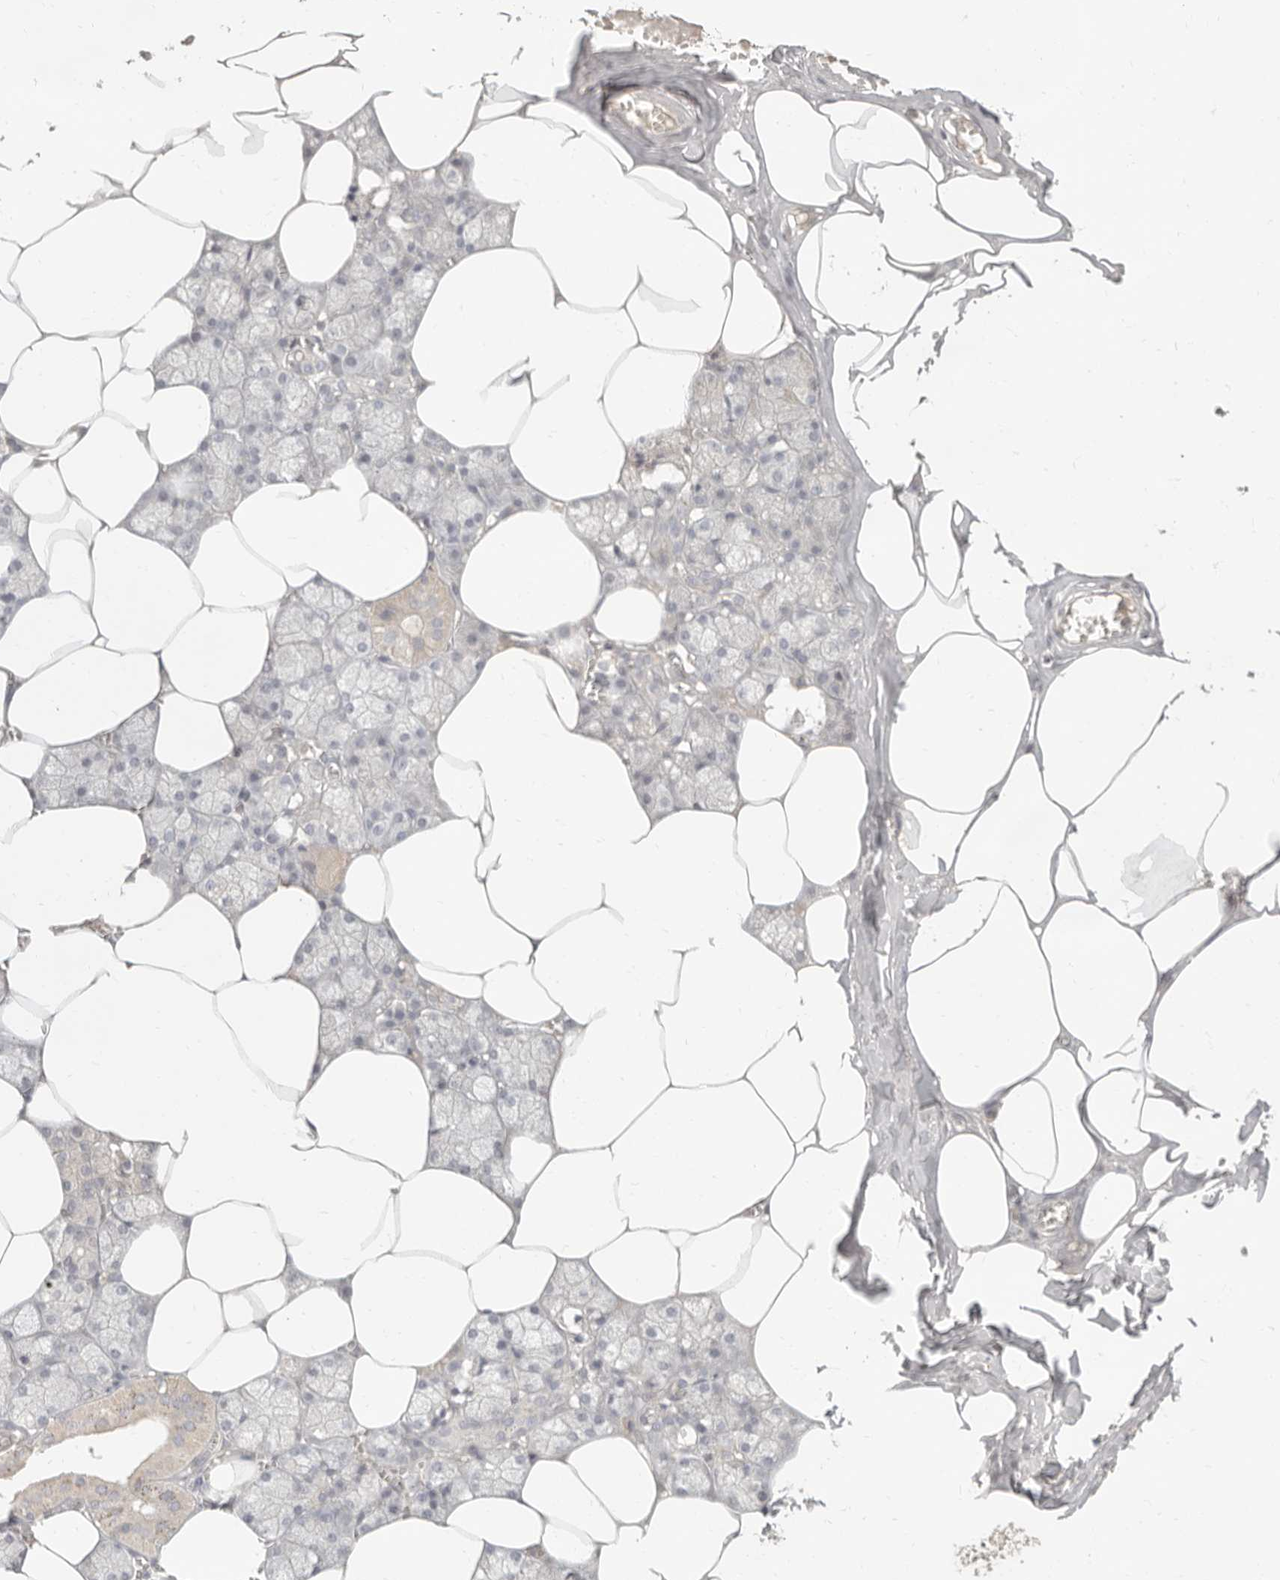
{"staining": {"intensity": "weak", "quantity": "<25%", "location": "cytoplasmic/membranous"}, "tissue": "salivary gland", "cell_type": "Glandular cells", "image_type": "normal", "snomed": [{"axis": "morphology", "description": "Normal tissue, NOS"}, {"axis": "topography", "description": "Salivary gland"}], "caption": "Normal salivary gland was stained to show a protein in brown. There is no significant expression in glandular cells. (DAB (3,3'-diaminobenzidine) immunohistochemistry, high magnification).", "gene": "NECAP2", "patient": {"sex": "male", "age": 62}}